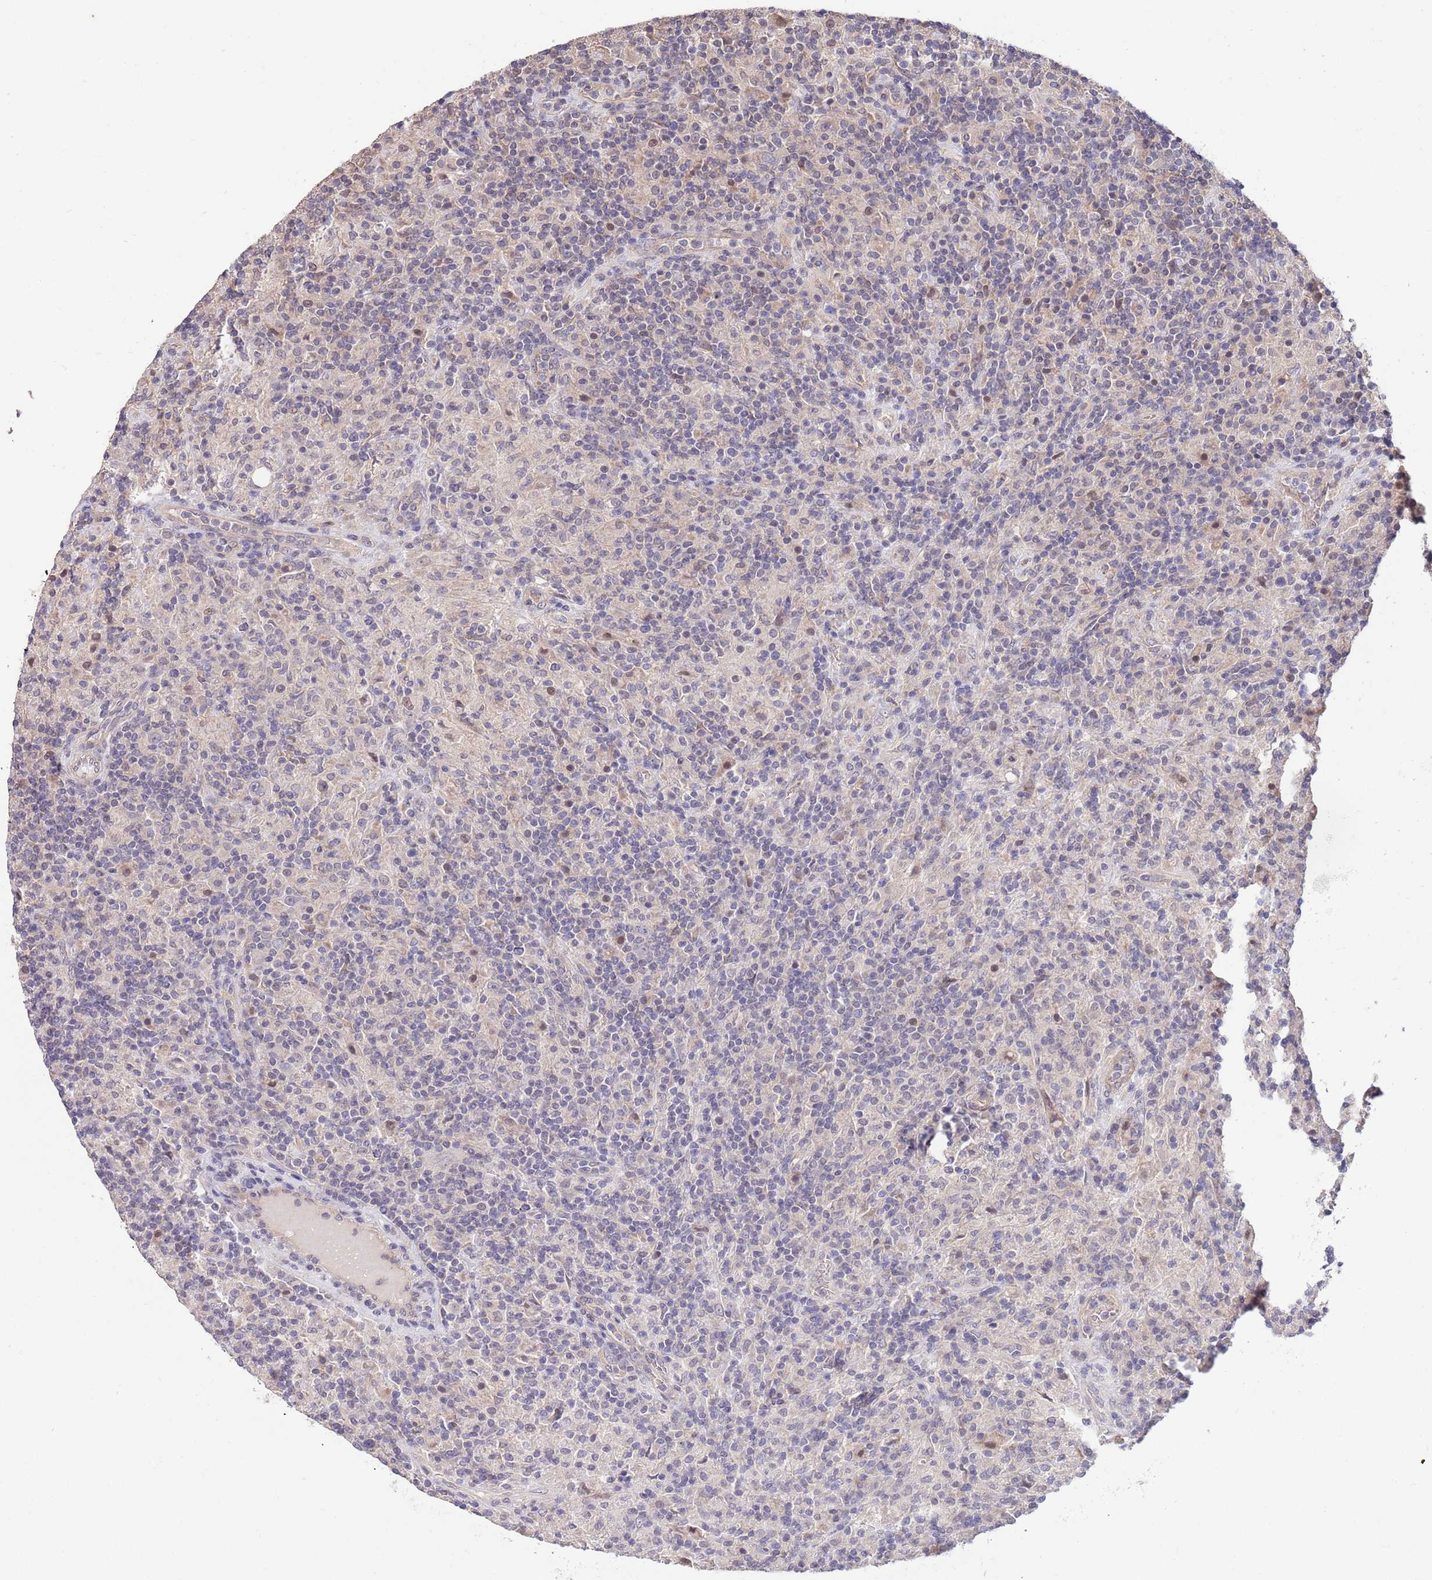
{"staining": {"intensity": "negative", "quantity": "none", "location": "none"}, "tissue": "lymphoma", "cell_type": "Tumor cells", "image_type": "cancer", "snomed": [{"axis": "morphology", "description": "Hodgkin's disease, NOS"}, {"axis": "topography", "description": "Lymph node"}], "caption": "A high-resolution image shows IHC staining of Hodgkin's disease, which demonstrates no significant expression in tumor cells. Nuclei are stained in blue.", "gene": "MARVELD2", "patient": {"sex": "male", "age": 70}}